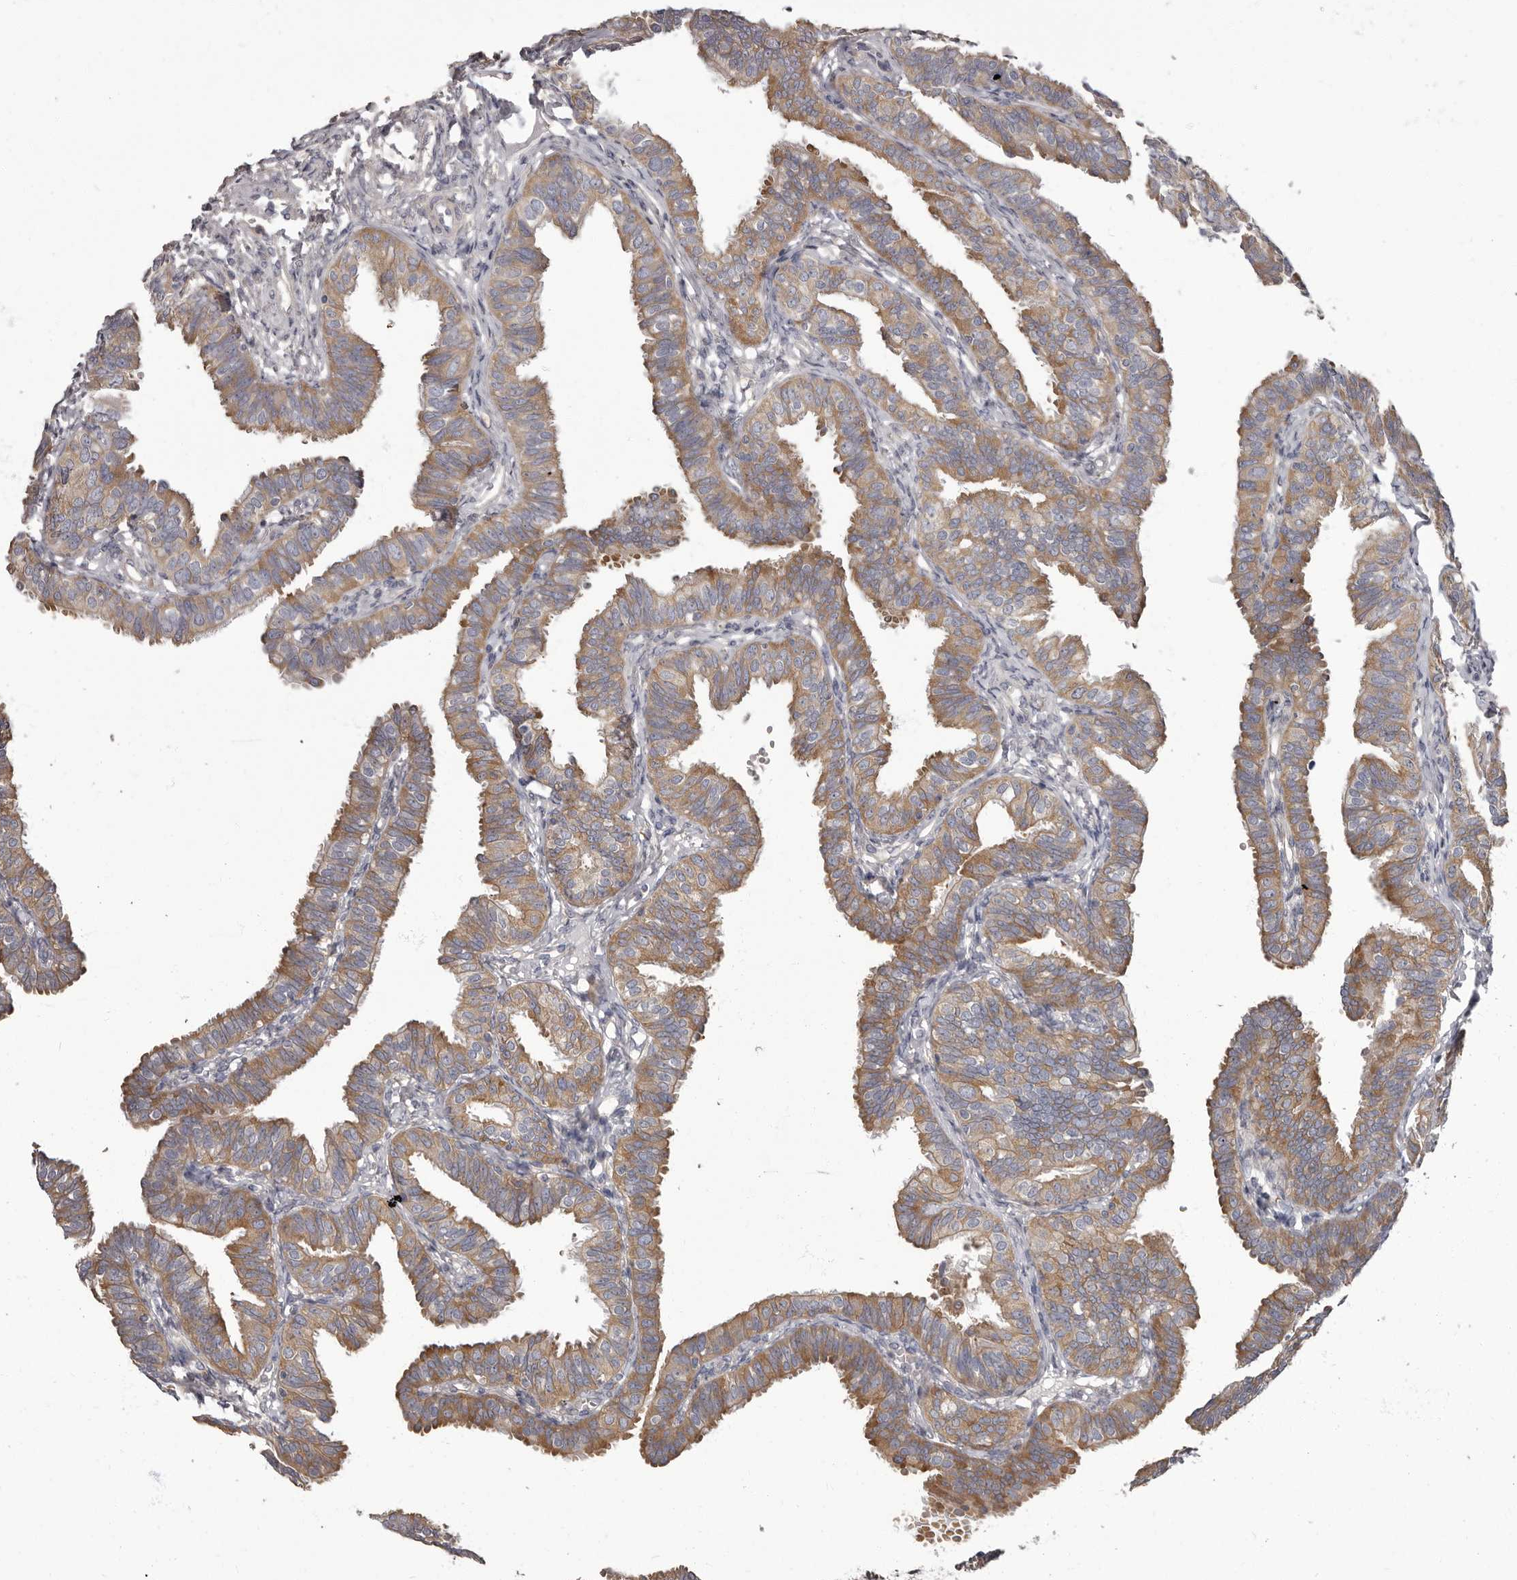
{"staining": {"intensity": "moderate", "quantity": ">75%", "location": "cytoplasmic/membranous"}, "tissue": "fallopian tube", "cell_type": "Glandular cells", "image_type": "normal", "snomed": [{"axis": "morphology", "description": "Normal tissue, NOS"}, {"axis": "topography", "description": "Fallopian tube"}], "caption": "Moderate cytoplasmic/membranous positivity is appreciated in approximately >75% of glandular cells in normal fallopian tube.", "gene": "APEH", "patient": {"sex": "female", "age": 35}}